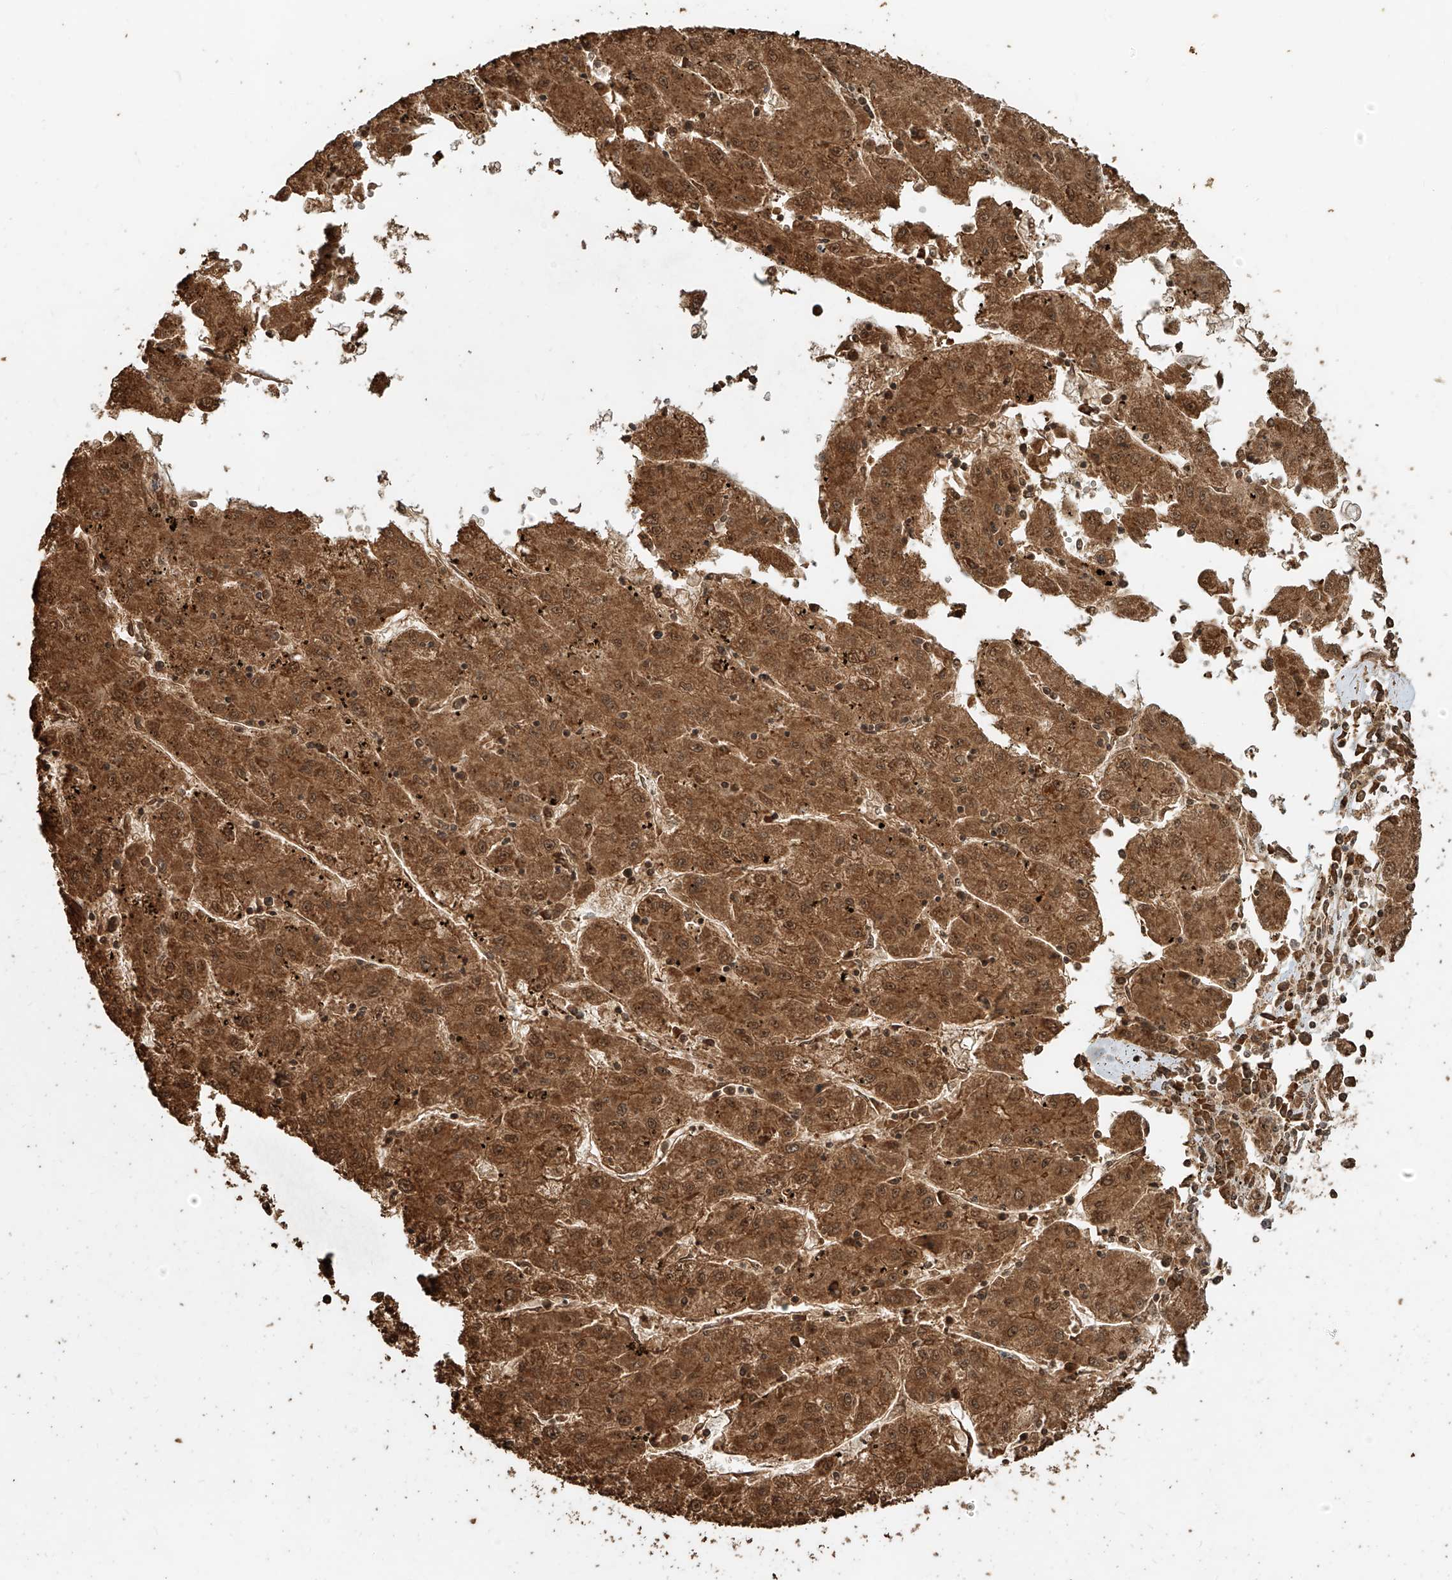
{"staining": {"intensity": "strong", "quantity": ">75%", "location": "cytoplasmic/membranous,nuclear"}, "tissue": "liver cancer", "cell_type": "Tumor cells", "image_type": "cancer", "snomed": [{"axis": "morphology", "description": "Carcinoma, Hepatocellular, NOS"}, {"axis": "topography", "description": "Liver"}], "caption": "Hepatocellular carcinoma (liver) stained for a protein demonstrates strong cytoplasmic/membranous and nuclear positivity in tumor cells. (brown staining indicates protein expression, while blue staining denotes nuclei).", "gene": "ZNF660", "patient": {"sex": "male", "age": 72}}